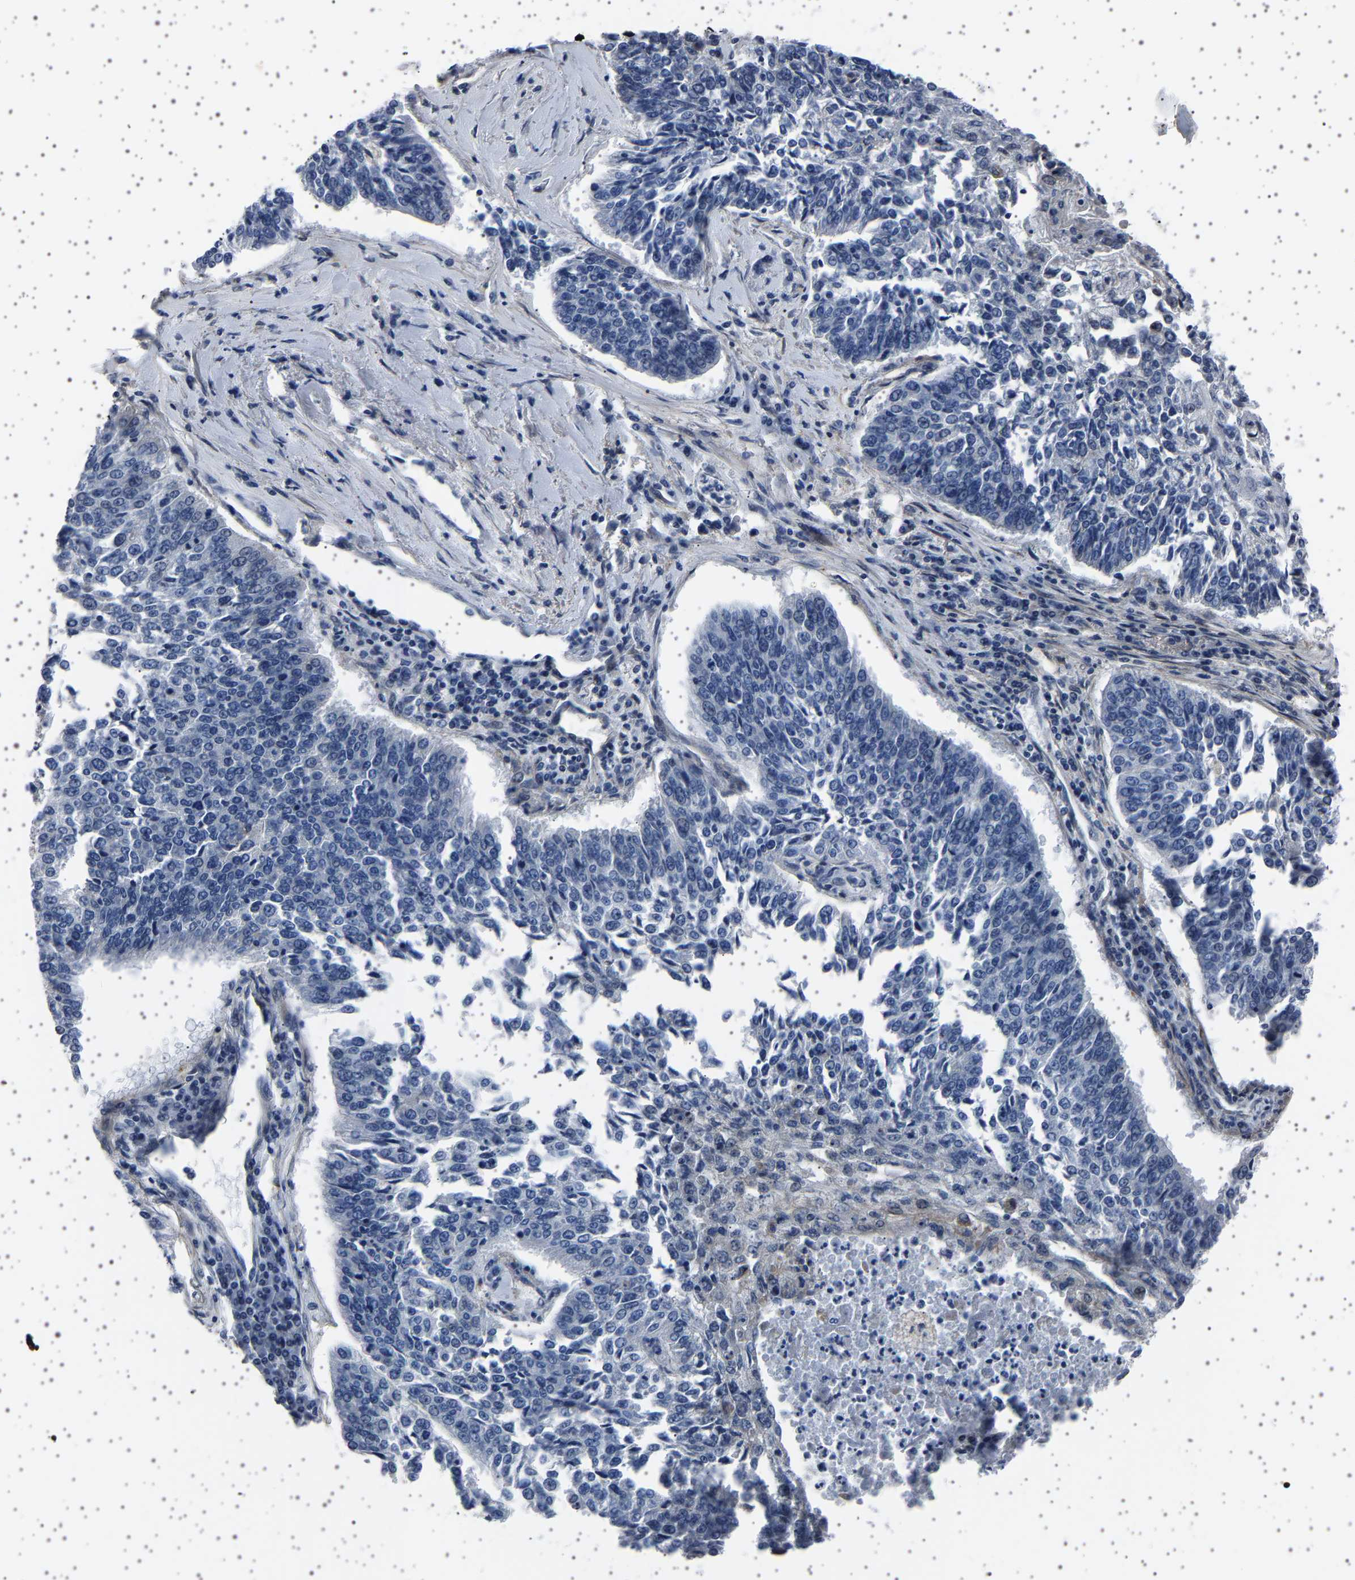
{"staining": {"intensity": "negative", "quantity": "none", "location": "none"}, "tissue": "lung cancer", "cell_type": "Tumor cells", "image_type": "cancer", "snomed": [{"axis": "morphology", "description": "Normal tissue, NOS"}, {"axis": "morphology", "description": "Squamous cell carcinoma, NOS"}, {"axis": "topography", "description": "Cartilage tissue"}, {"axis": "topography", "description": "Bronchus"}, {"axis": "topography", "description": "Lung"}], "caption": "Tumor cells are negative for protein expression in human squamous cell carcinoma (lung). (DAB (3,3'-diaminobenzidine) IHC, high magnification).", "gene": "PAK5", "patient": {"sex": "female", "age": 49}}